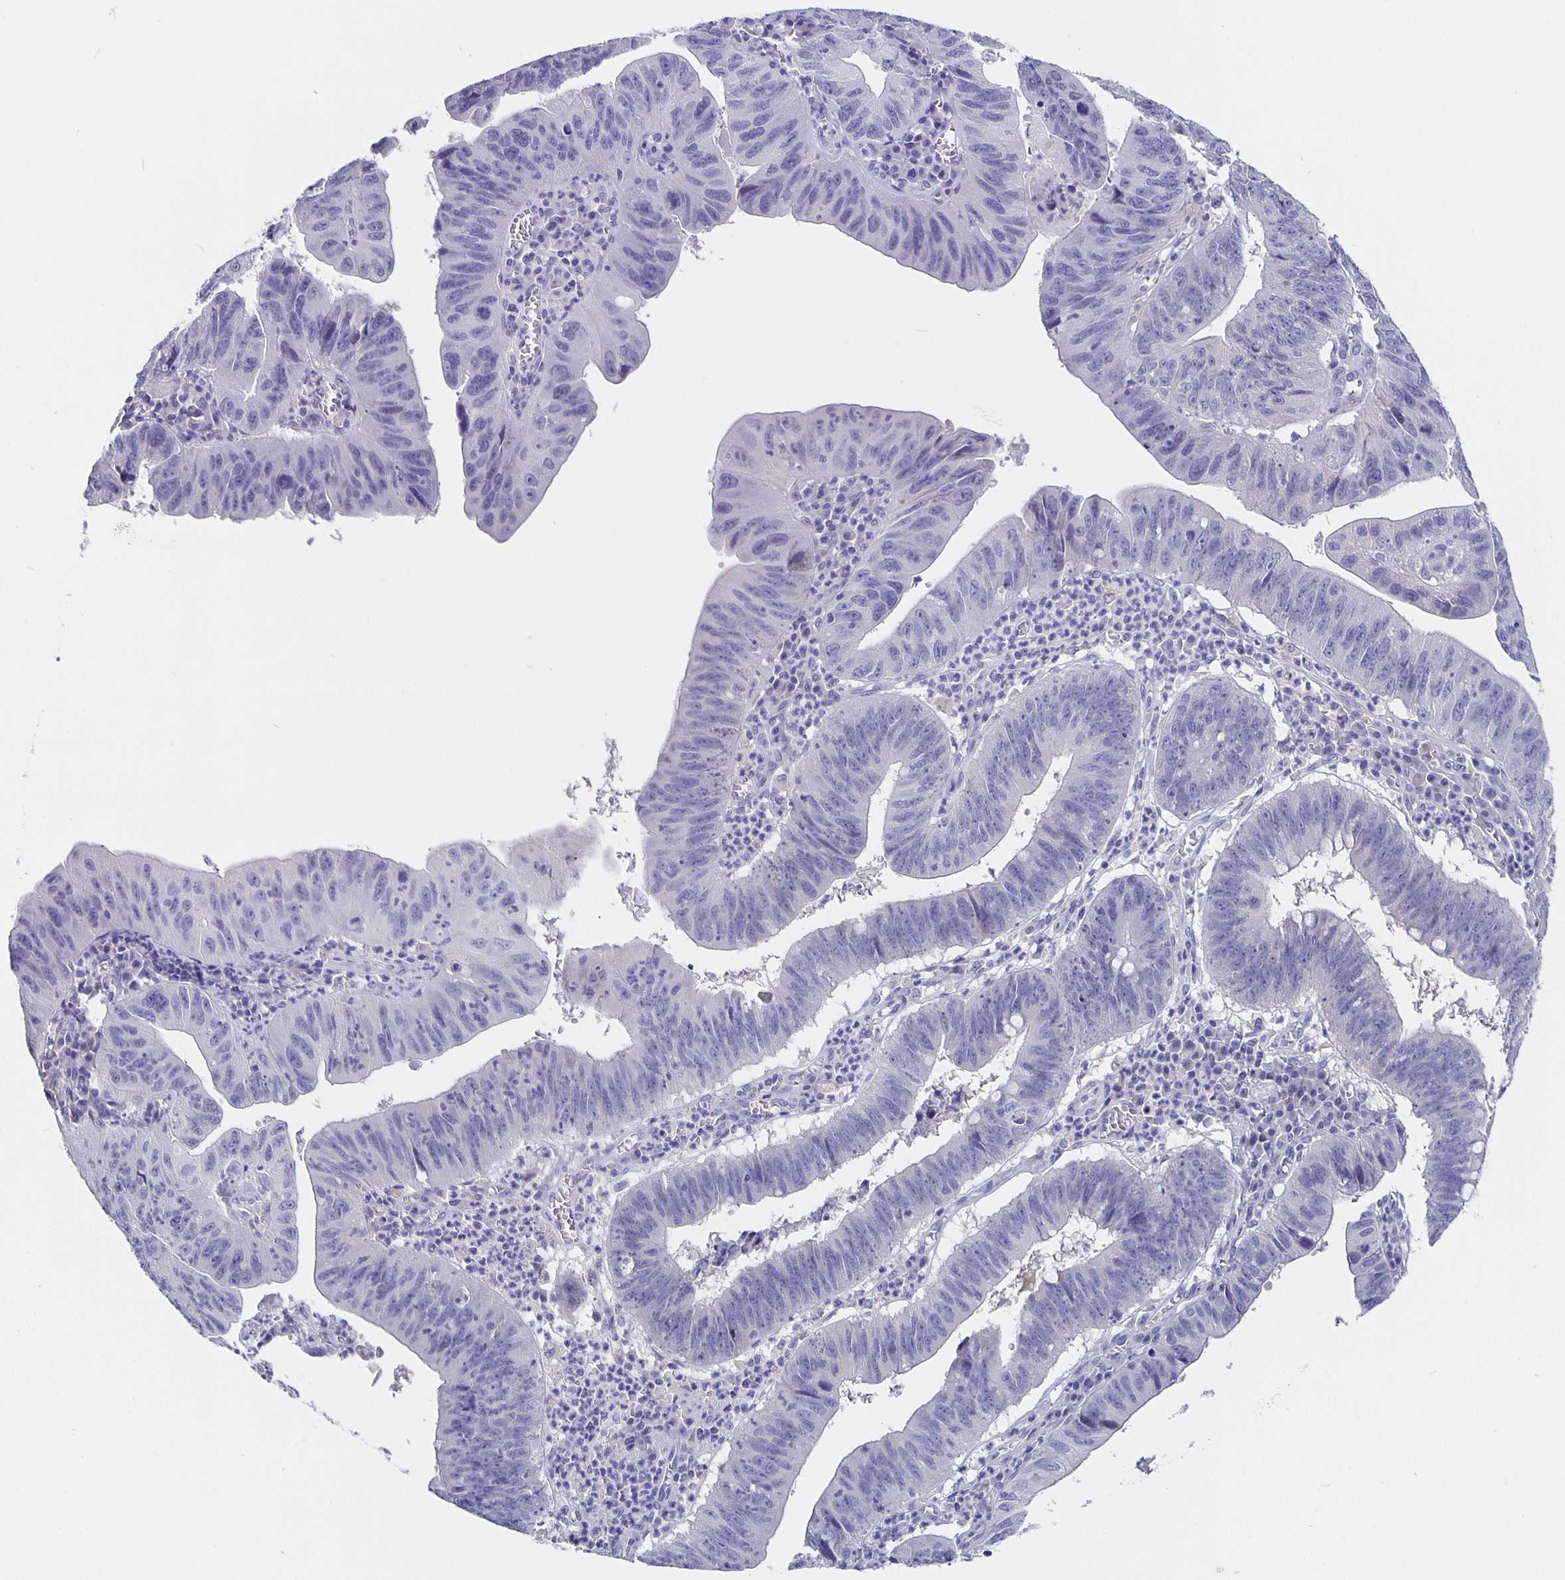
{"staining": {"intensity": "negative", "quantity": "none", "location": "none"}, "tissue": "stomach cancer", "cell_type": "Tumor cells", "image_type": "cancer", "snomed": [{"axis": "morphology", "description": "Adenocarcinoma, NOS"}, {"axis": "topography", "description": "Stomach"}], "caption": "Tumor cells are negative for brown protein staining in stomach cancer (adenocarcinoma). Brightfield microscopy of IHC stained with DAB (brown) and hematoxylin (blue), captured at high magnification.", "gene": "CFAP74", "patient": {"sex": "male", "age": 59}}